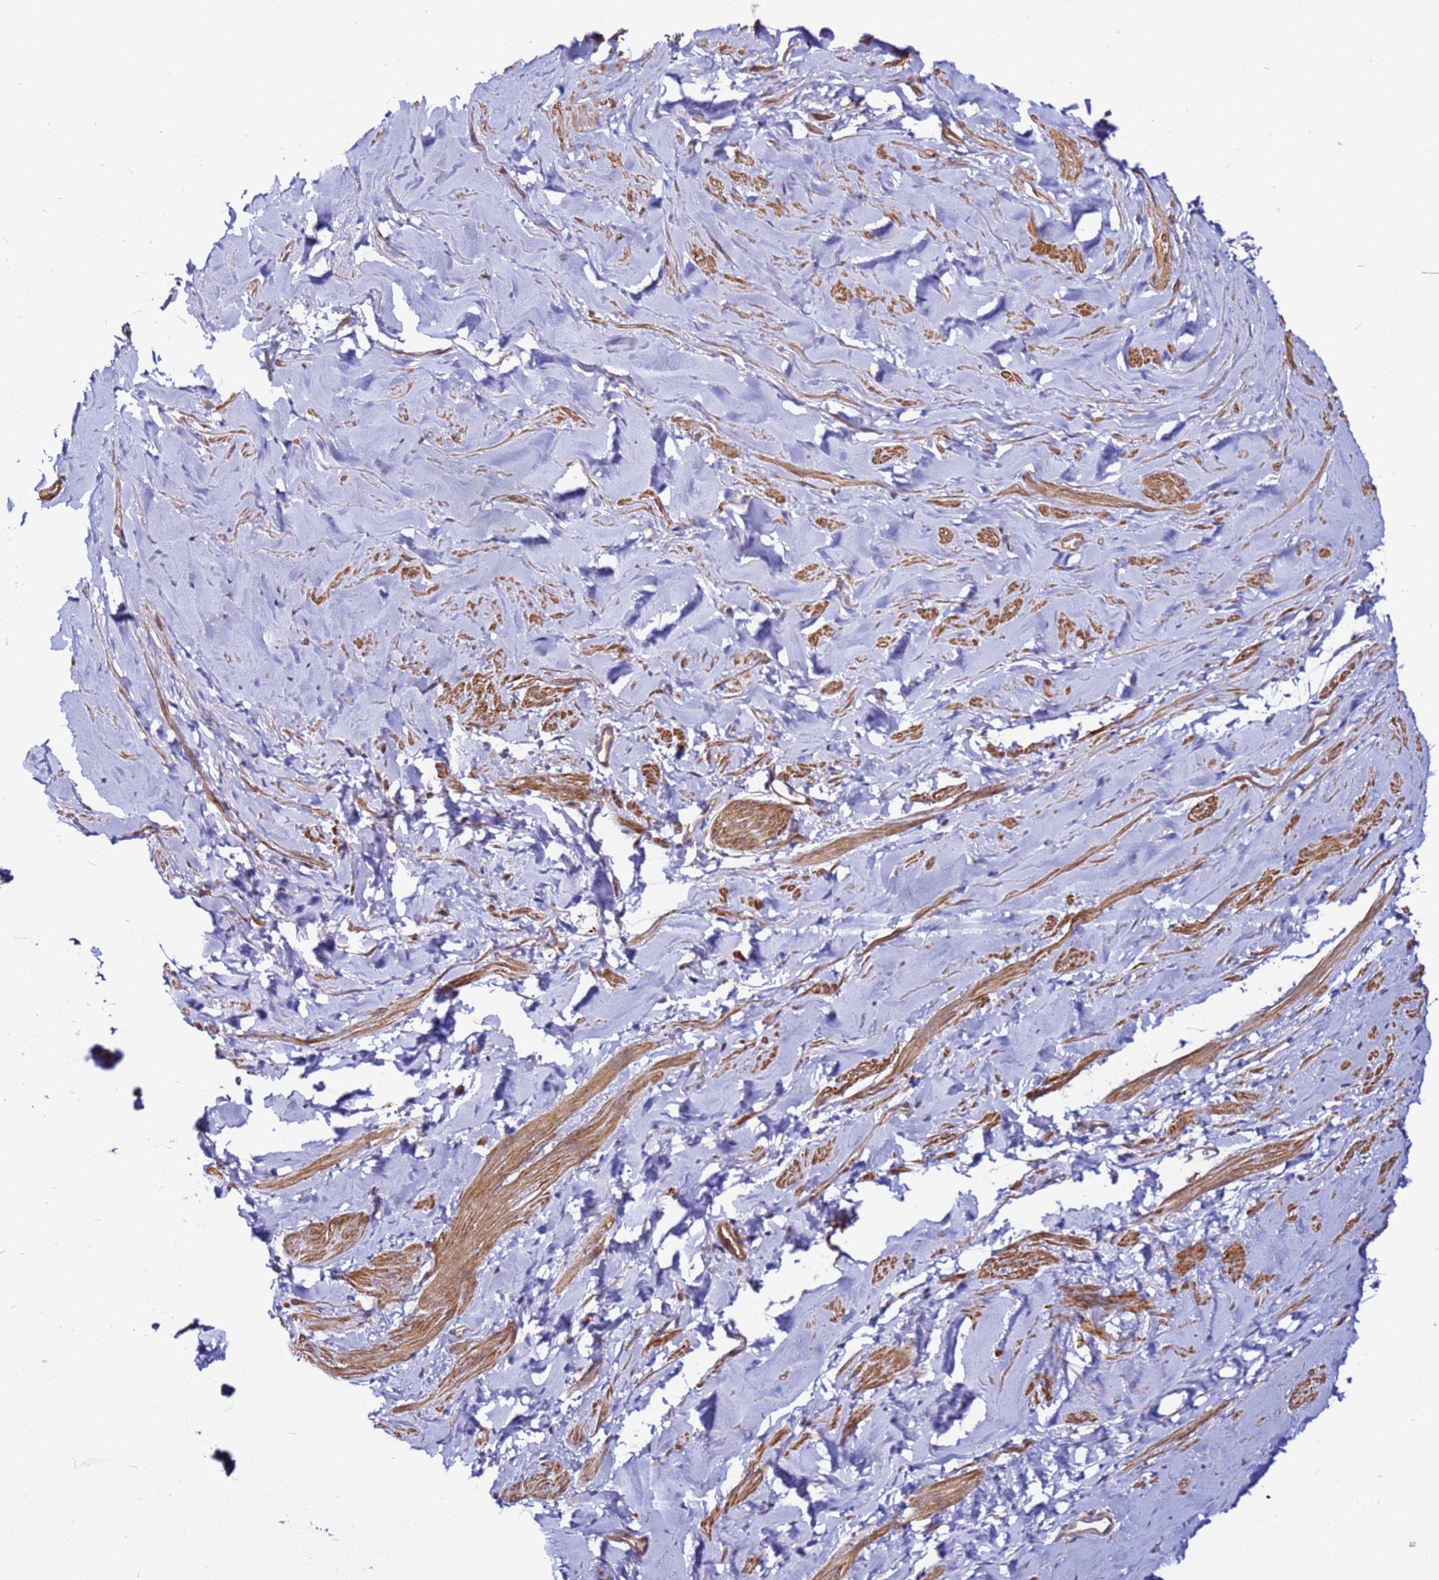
{"staining": {"intensity": "moderate", "quantity": "25%-75%", "location": "cytoplasmic/membranous"}, "tissue": "smooth muscle", "cell_type": "Smooth muscle cells", "image_type": "normal", "snomed": [{"axis": "morphology", "description": "Normal tissue, NOS"}, {"axis": "topography", "description": "Smooth muscle"}, {"axis": "topography", "description": "Peripheral nerve tissue"}], "caption": "A brown stain highlights moderate cytoplasmic/membranous positivity of a protein in smooth muscle cells of unremarkable smooth muscle.", "gene": "STK38L", "patient": {"sex": "male", "age": 69}}